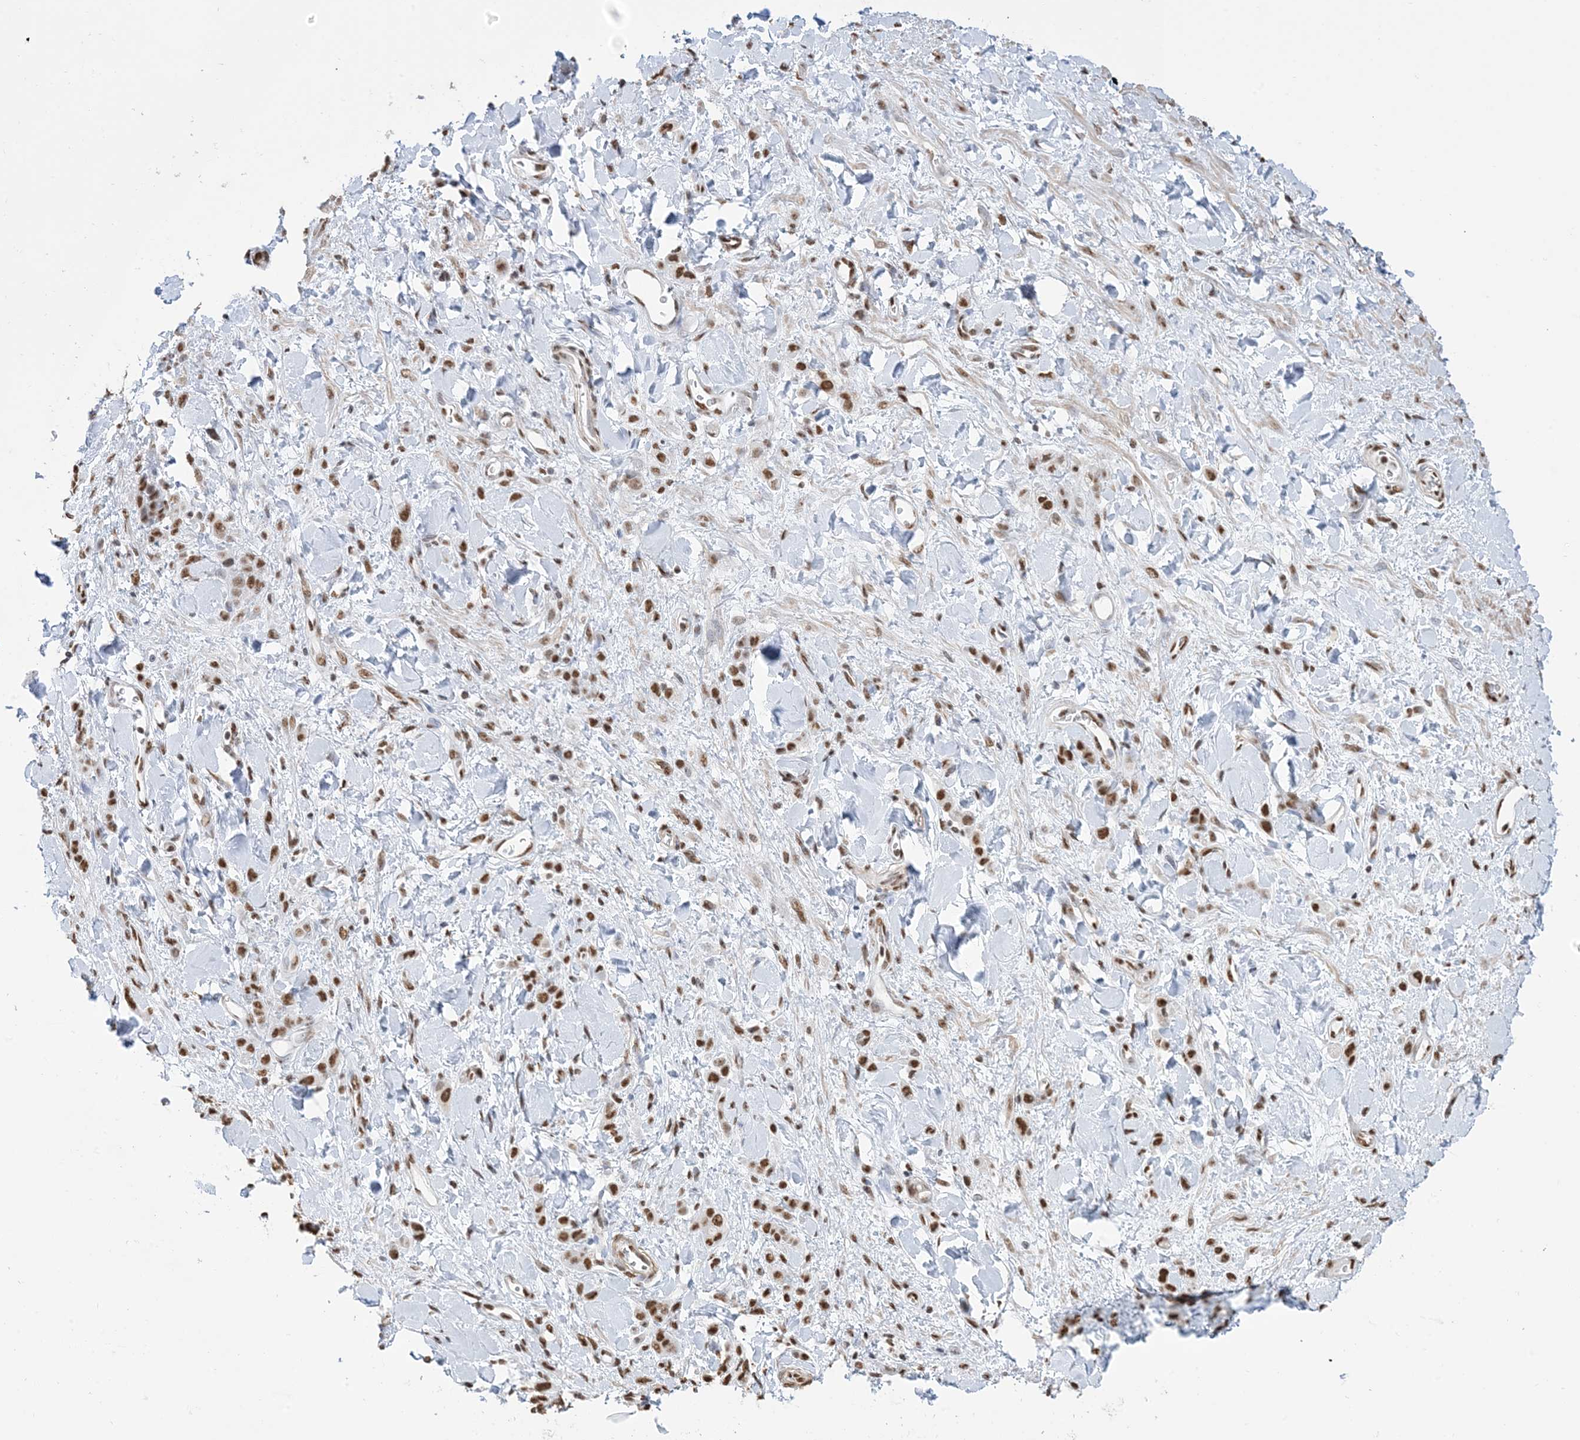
{"staining": {"intensity": "strong", "quantity": ">75%", "location": "nuclear"}, "tissue": "stomach cancer", "cell_type": "Tumor cells", "image_type": "cancer", "snomed": [{"axis": "morphology", "description": "Normal tissue, NOS"}, {"axis": "morphology", "description": "Adenocarcinoma, NOS"}, {"axis": "topography", "description": "Stomach"}], "caption": "Stomach cancer (adenocarcinoma) tissue exhibits strong nuclear positivity in about >75% of tumor cells", "gene": "ZNF792", "patient": {"sex": "male", "age": 82}}